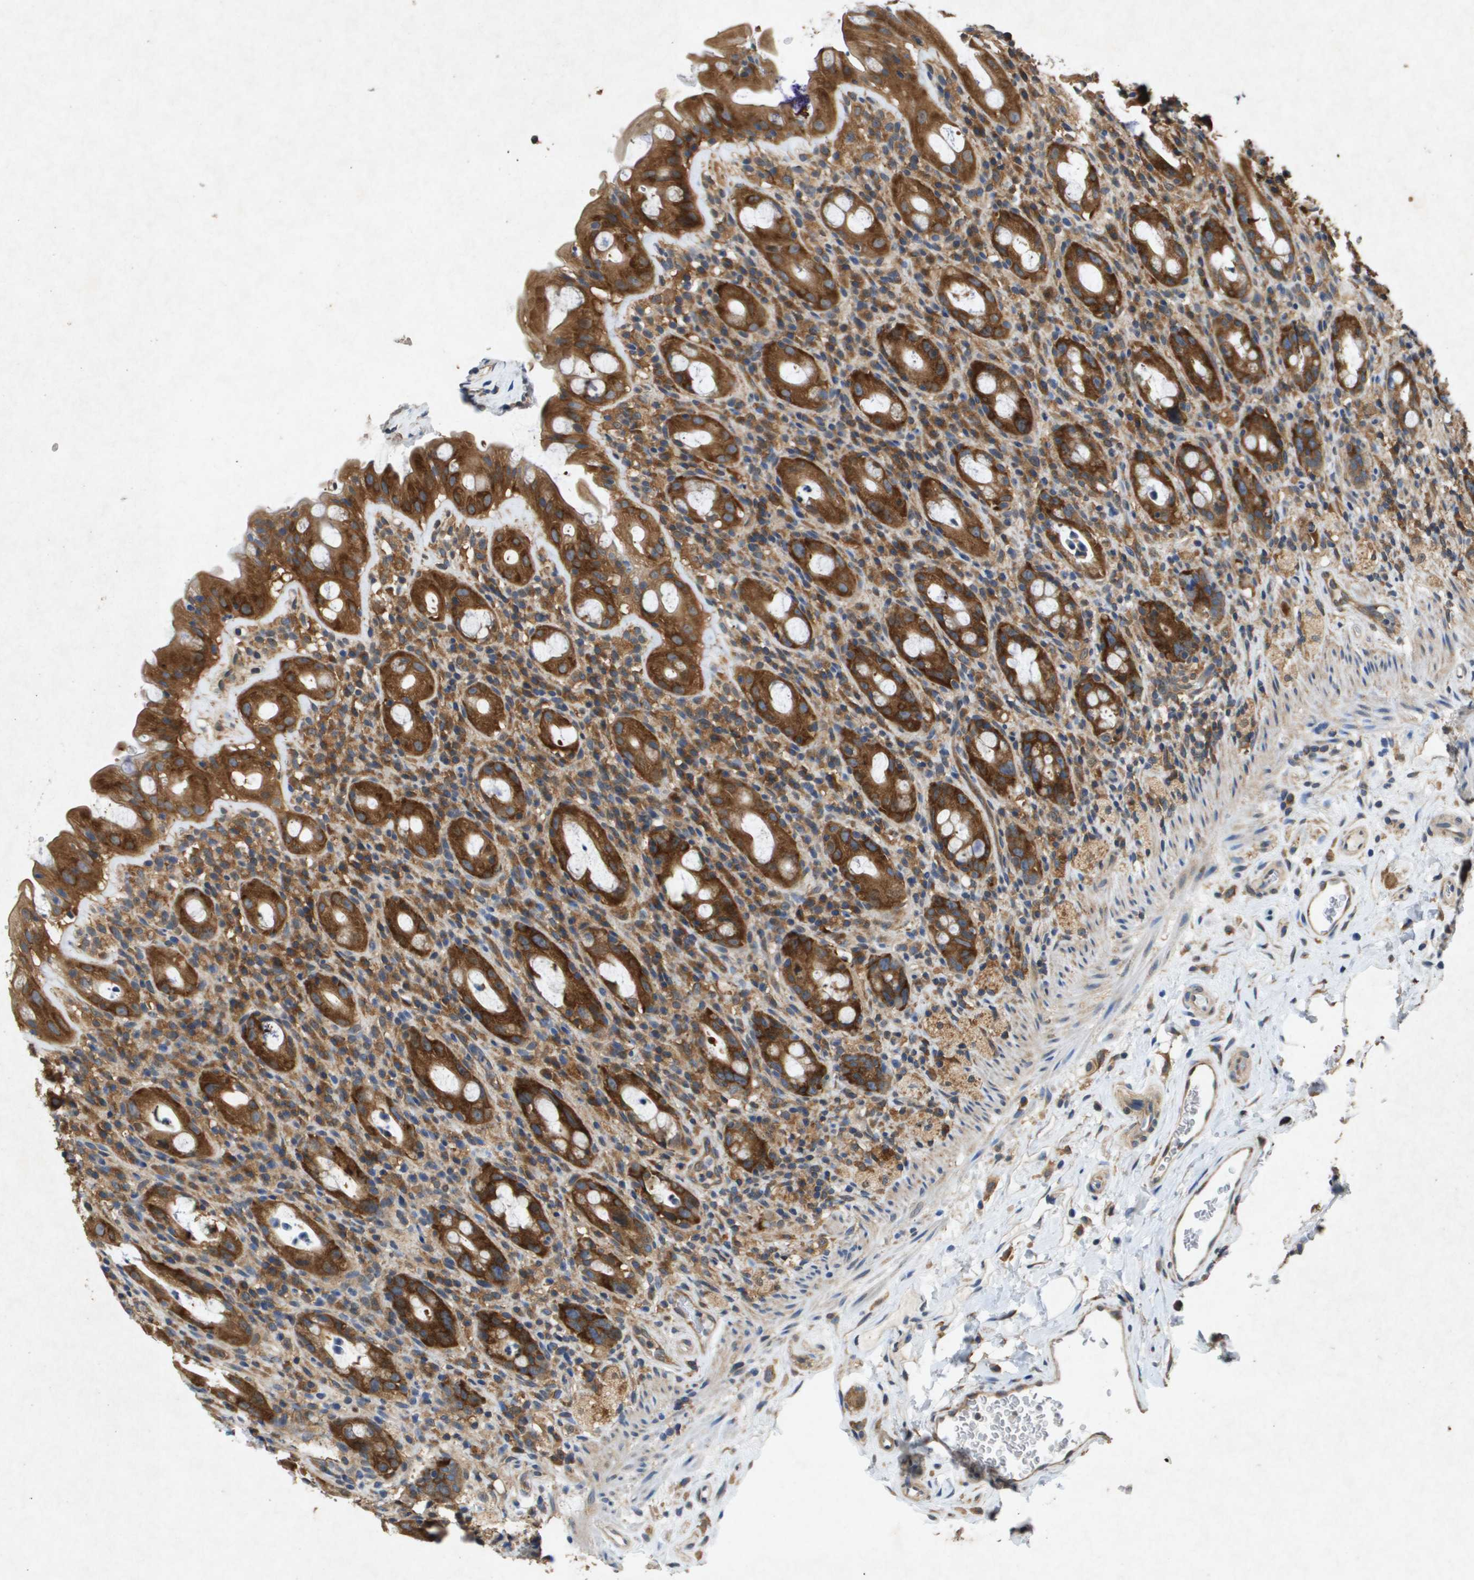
{"staining": {"intensity": "strong", "quantity": ">75%", "location": "cytoplasmic/membranous"}, "tissue": "rectum", "cell_type": "Glandular cells", "image_type": "normal", "snomed": [{"axis": "morphology", "description": "Normal tissue, NOS"}, {"axis": "topography", "description": "Rectum"}], "caption": "Glandular cells exhibit high levels of strong cytoplasmic/membranous positivity in about >75% of cells in benign human rectum.", "gene": "PTPRT", "patient": {"sex": "male", "age": 44}}